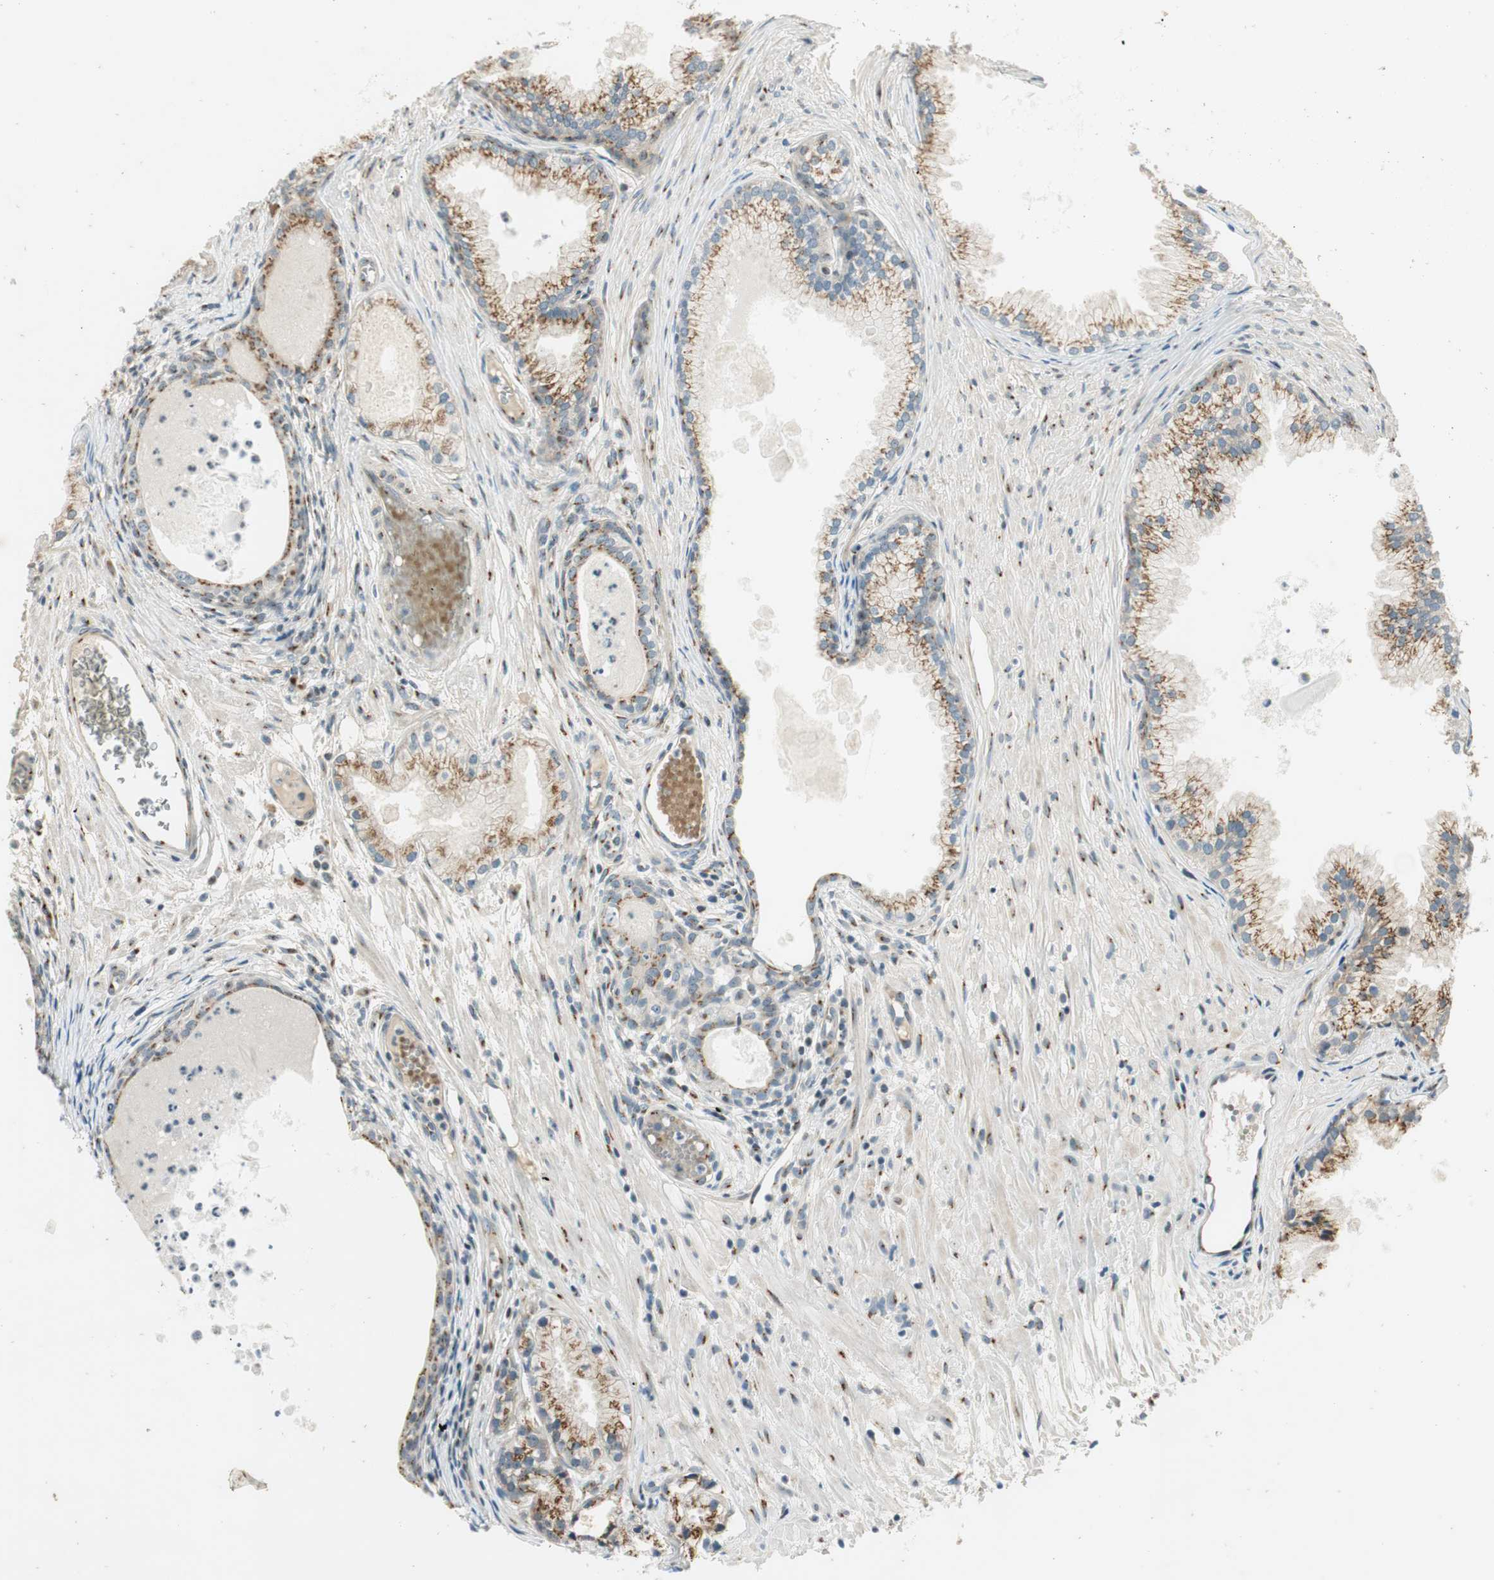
{"staining": {"intensity": "weak", "quantity": ">75%", "location": "cytoplasmic/membranous"}, "tissue": "prostate cancer", "cell_type": "Tumor cells", "image_type": "cancer", "snomed": [{"axis": "morphology", "description": "Adenocarcinoma, Low grade"}, {"axis": "topography", "description": "Prostate"}], "caption": "An image showing weak cytoplasmic/membranous expression in about >75% of tumor cells in prostate cancer (adenocarcinoma (low-grade)), as visualized by brown immunohistochemical staining.", "gene": "NEO1", "patient": {"sex": "male", "age": 72}}